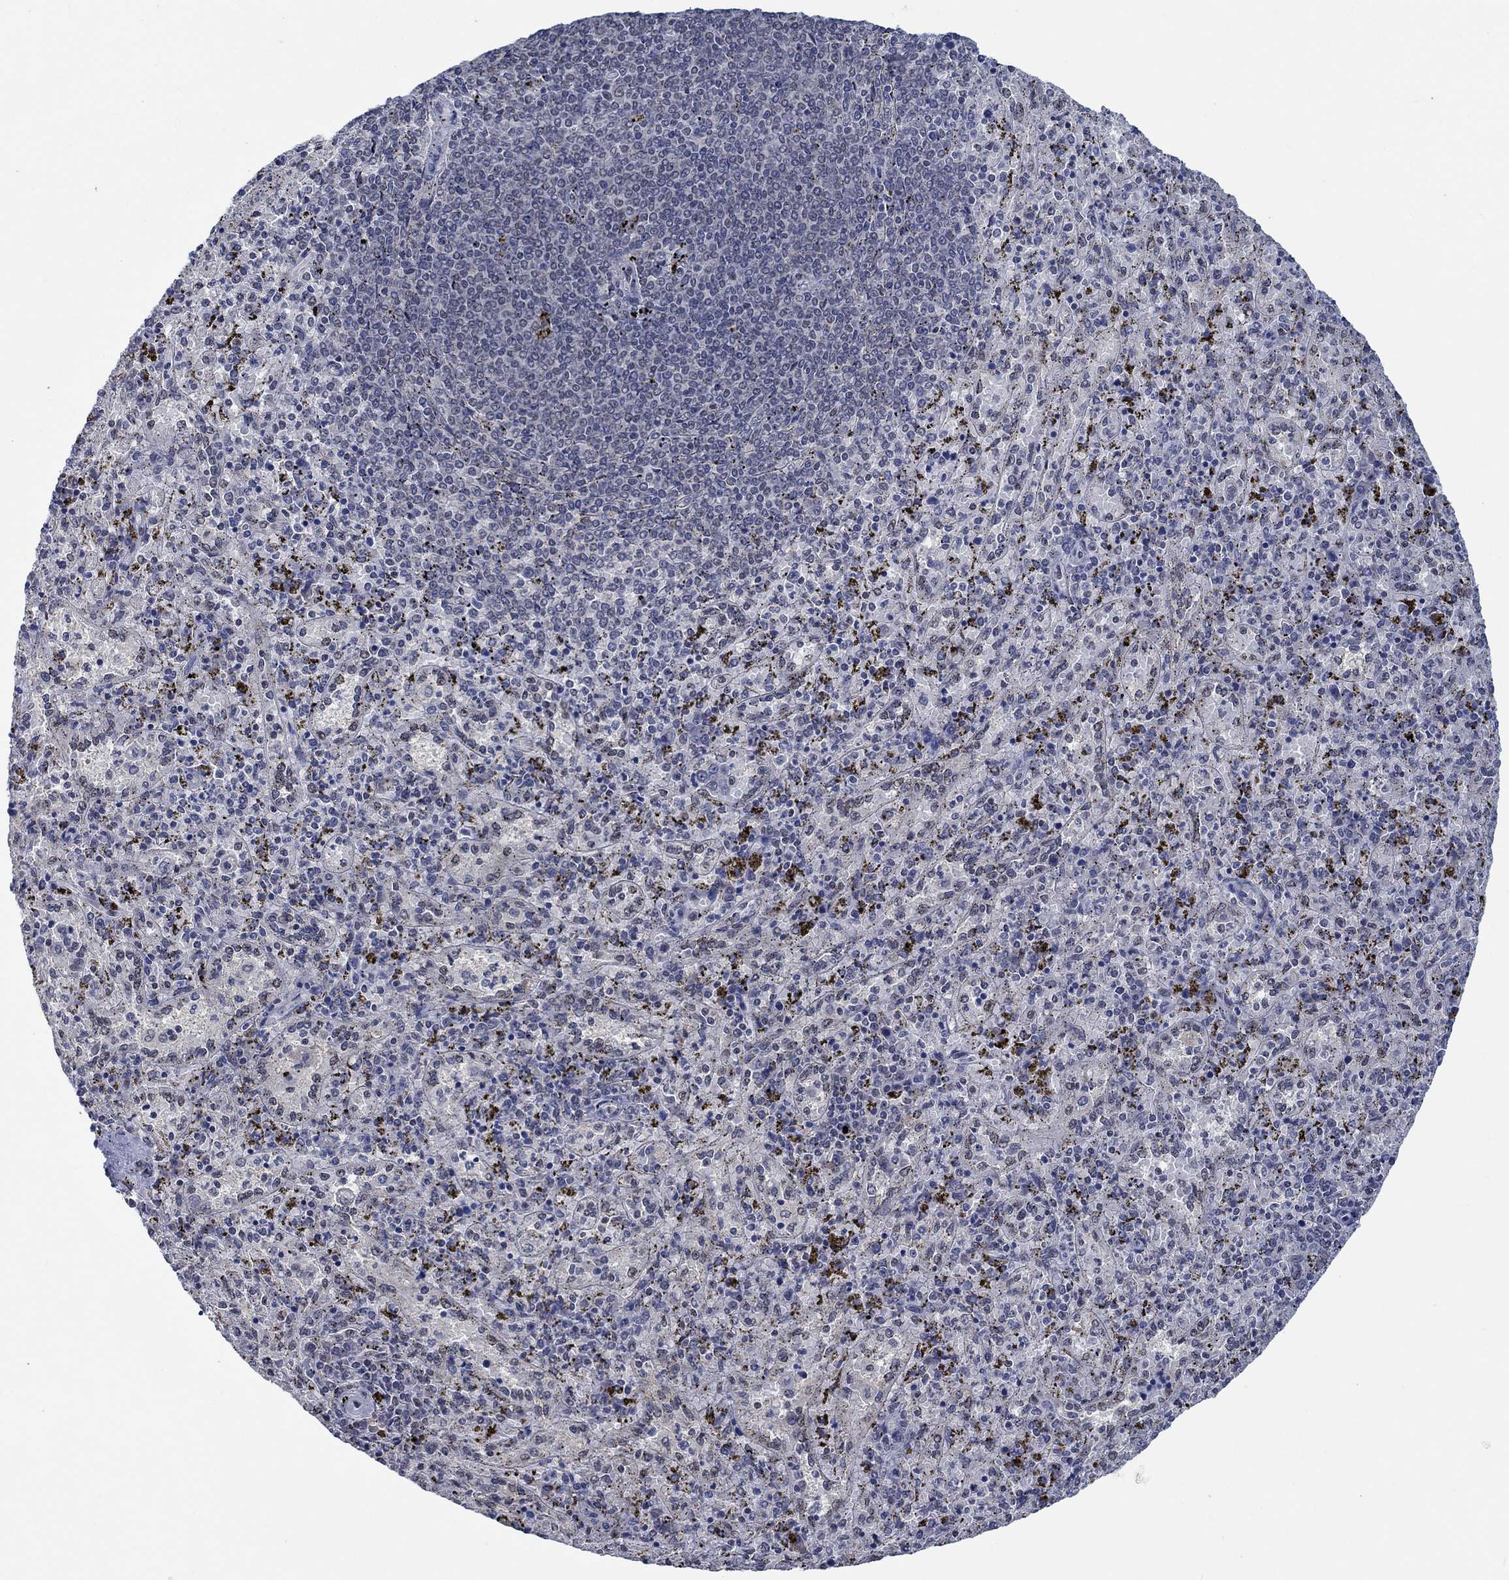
{"staining": {"intensity": "negative", "quantity": "none", "location": "none"}, "tissue": "spleen", "cell_type": "Cells in red pulp", "image_type": "normal", "snomed": [{"axis": "morphology", "description": "Normal tissue, NOS"}, {"axis": "topography", "description": "Spleen"}], "caption": "Immunohistochemistry of unremarkable human spleen displays no staining in cells in red pulp.", "gene": "HTN1", "patient": {"sex": "female", "age": 50}}